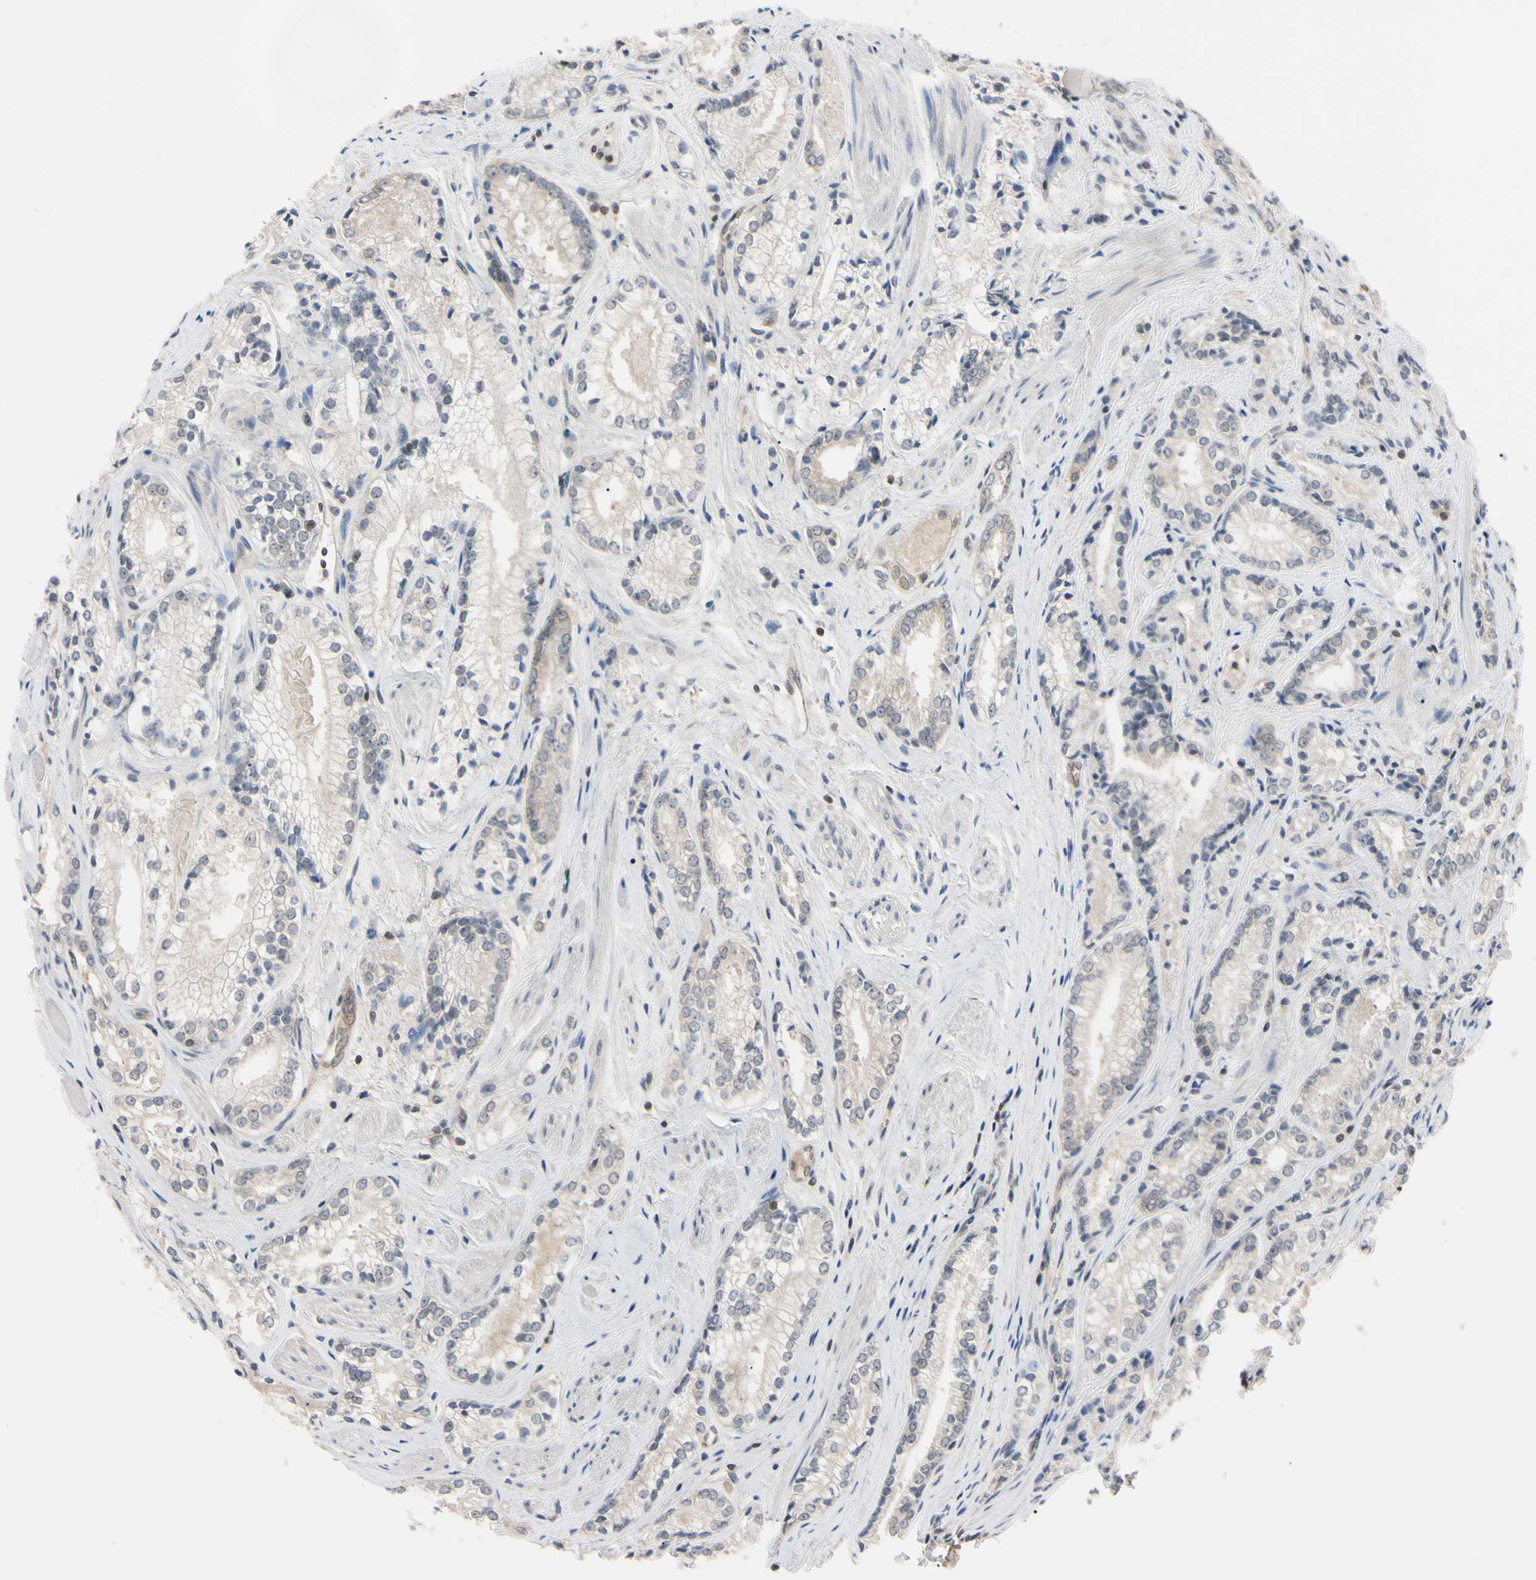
{"staining": {"intensity": "negative", "quantity": "none", "location": "none"}, "tissue": "prostate cancer", "cell_type": "Tumor cells", "image_type": "cancer", "snomed": [{"axis": "morphology", "description": "Adenocarcinoma, Low grade"}, {"axis": "topography", "description": "Prostate"}], "caption": "DAB (3,3'-diaminobenzidine) immunohistochemical staining of prostate cancer (low-grade adenocarcinoma) displays no significant expression in tumor cells.", "gene": "UBE2I", "patient": {"sex": "male", "age": 60}}